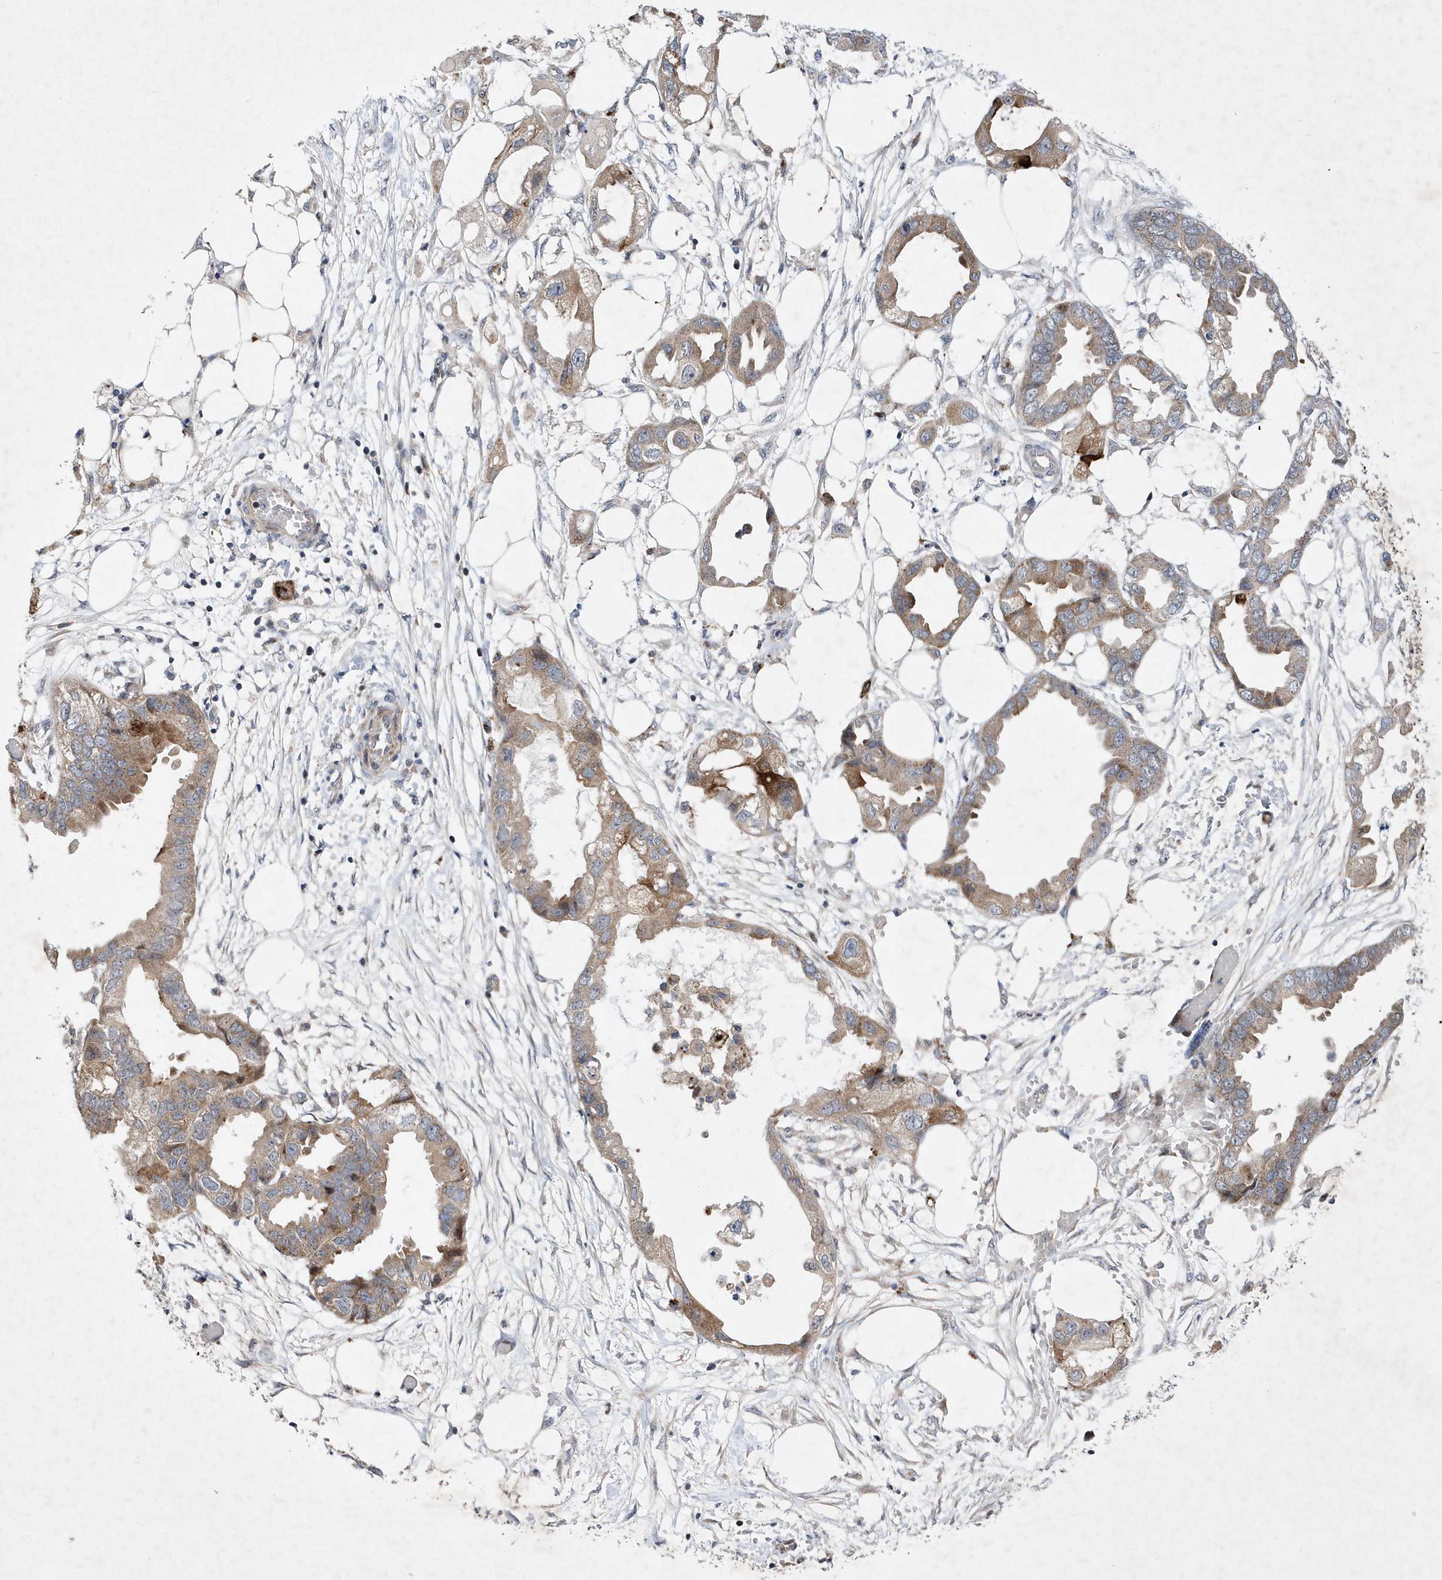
{"staining": {"intensity": "moderate", "quantity": ">75%", "location": "cytoplasmic/membranous"}, "tissue": "endometrial cancer", "cell_type": "Tumor cells", "image_type": "cancer", "snomed": [{"axis": "morphology", "description": "Adenocarcinoma, NOS"}, {"axis": "morphology", "description": "Adenocarcinoma, metastatic, NOS"}, {"axis": "topography", "description": "Adipose tissue"}, {"axis": "topography", "description": "Endometrium"}], "caption": "Immunohistochemical staining of endometrial cancer (adenocarcinoma) displays moderate cytoplasmic/membranous protein positivity in approximately >75% of tumor cells. (brown staining indicates protein expression, while blue staining denotes nuclei).", "gene": "LONRF2", "patient": {"sex": "female", "age": 67}}